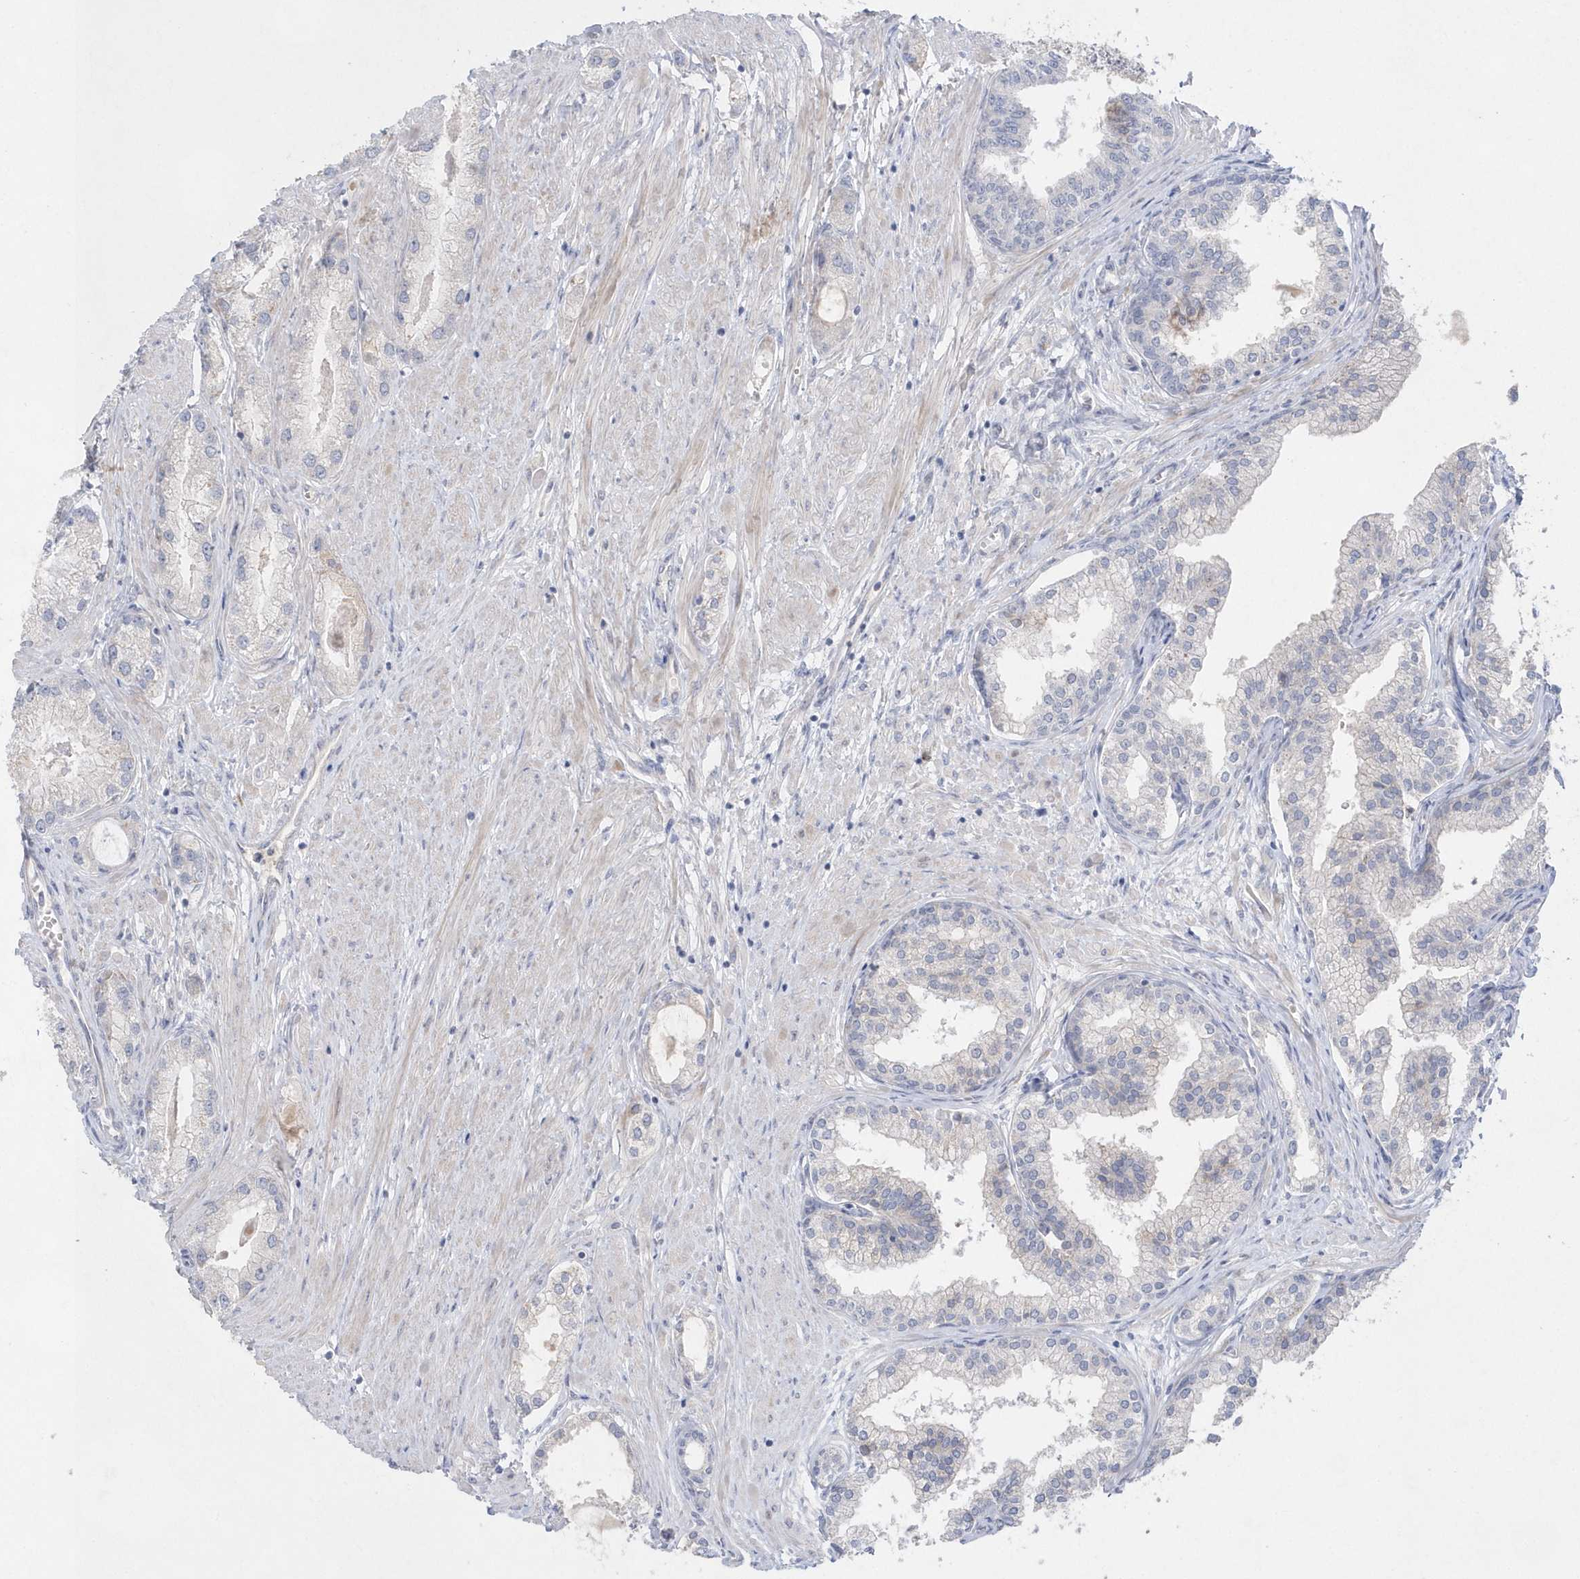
{"staining": {"intensity": "negative", "quantity": "none", "location": "none"}, "tissue": "prostate cancer", "cell_type": "Tumor cells", "image_type": "cancer", "snomed": [{"axis": "morphology", "description": "Adenocarcinoma, Low grade"}, {"axis": "topography", "description": "Prostate"}], "caption": "DAB (3,3'-diaminobenzidine) immunohistochemical staining of prostate cancer (adenocarcinoma (low-grade)) shows no significant staining in tumor cells. (DAB immunohistochemistry visualized using brightfield microscopy, high magnification).", "gene": "TMEM132B", "patient": {"sex": "male", "age": 63}}